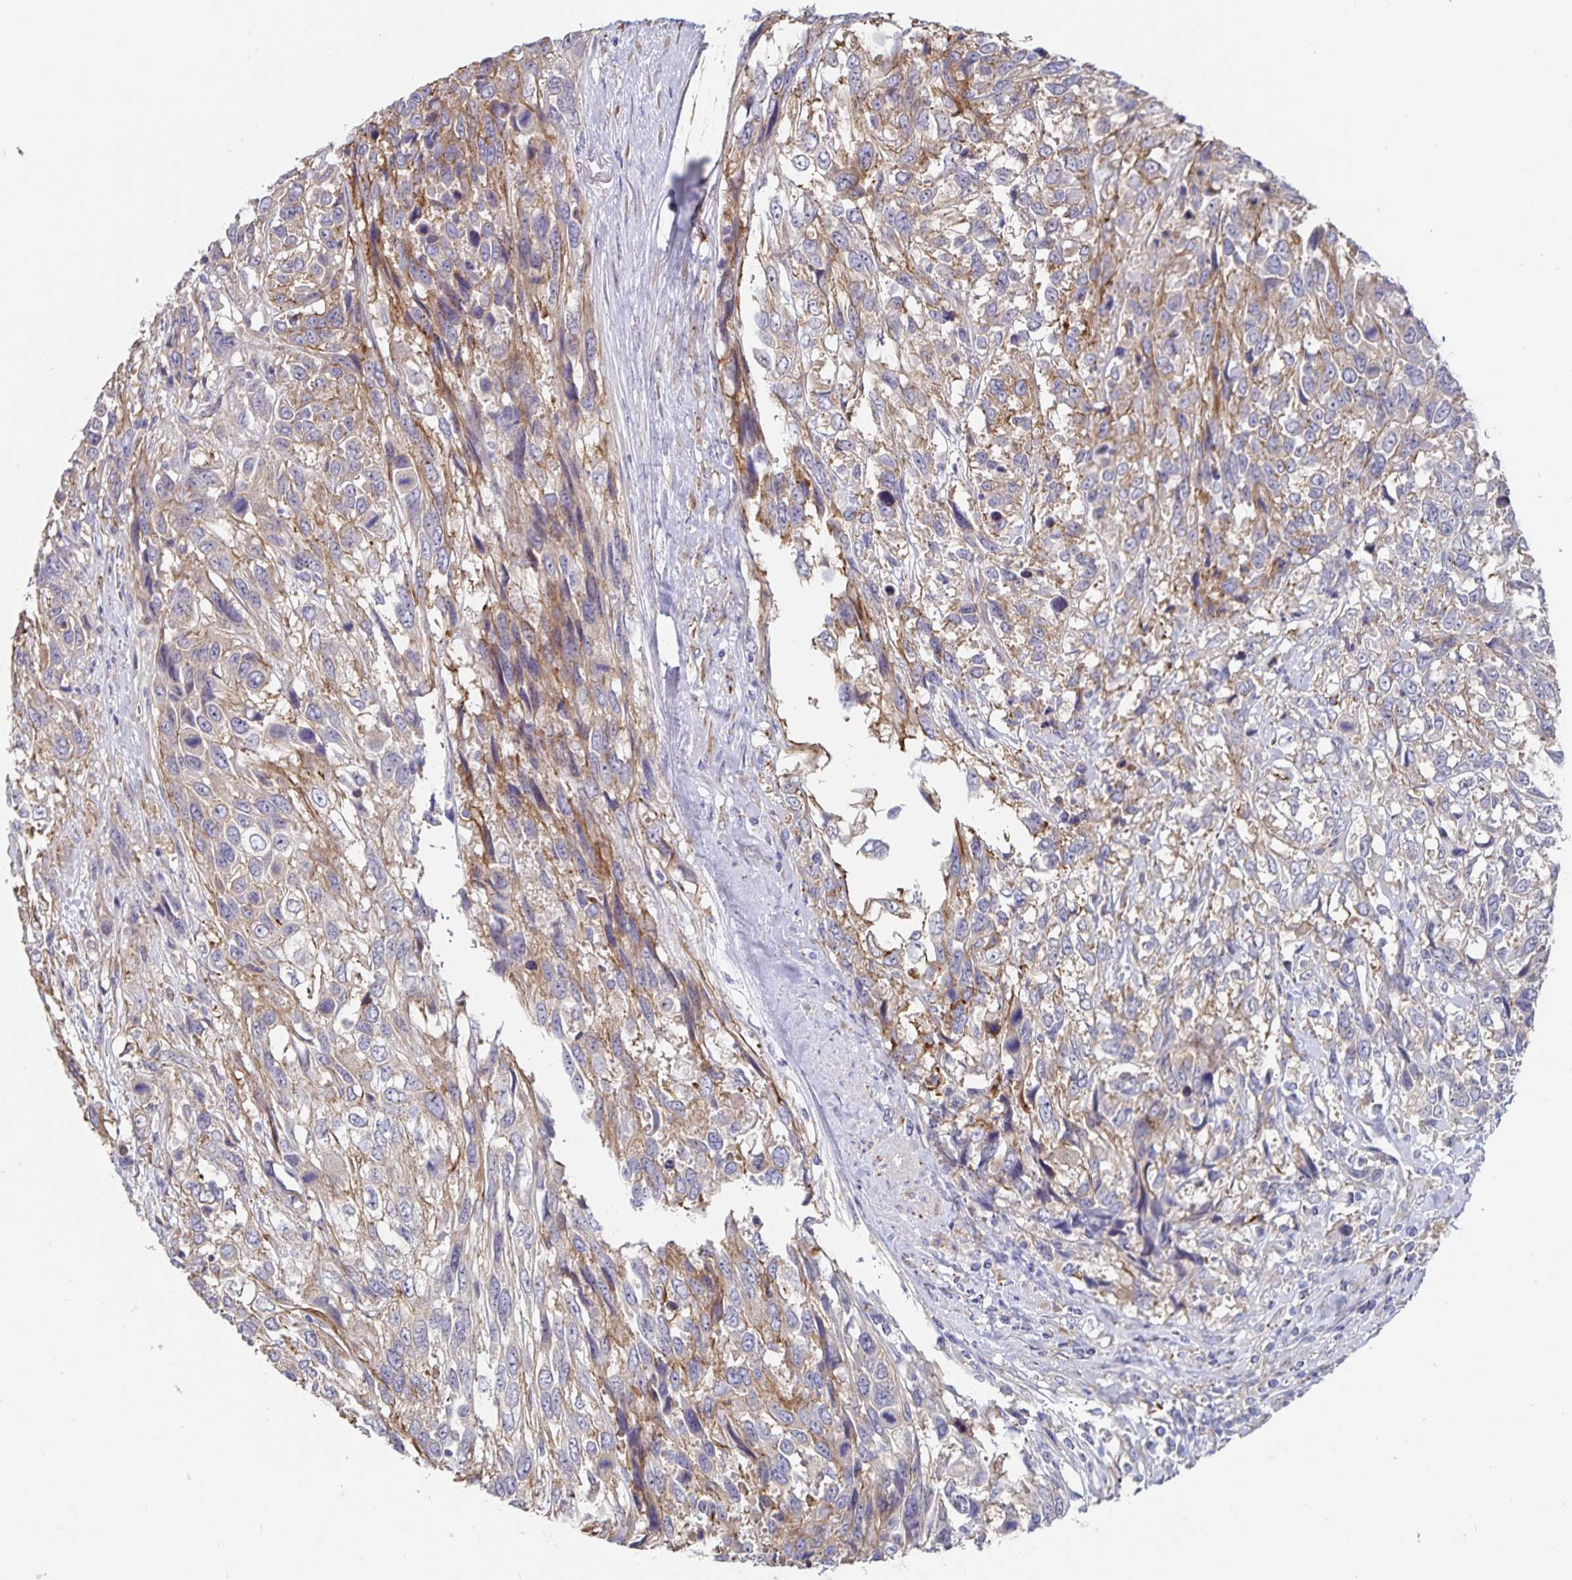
{"staining": {"intensity": "weak", "quantity": "25%-75%", "location": "cytoplasmic/membranous"}, "tissue": "urothelial cancer", "cell_type": "Tumor cells", "image_type": "cancer", "snomed": [{"axis": "morphology", "description": "Urothelial carcinoma, High grade"}, {"axis": "topography", "description": "Urinary bladder"}], "caption": "Immunohistochemical staining of urothelial carcinoma (high-grade) exhibits low levels of weak cytoplasmic/membranous protein positivity in approximately 25%-75% of tumor cells. The staining was performed using DAB to visualize the protein expression in brown, while the nuclei were stained in blue with hematoxylin (Magnification: 20x).", "gene": "SSTR1", "patient": {"sex": "female", "age": 70}}